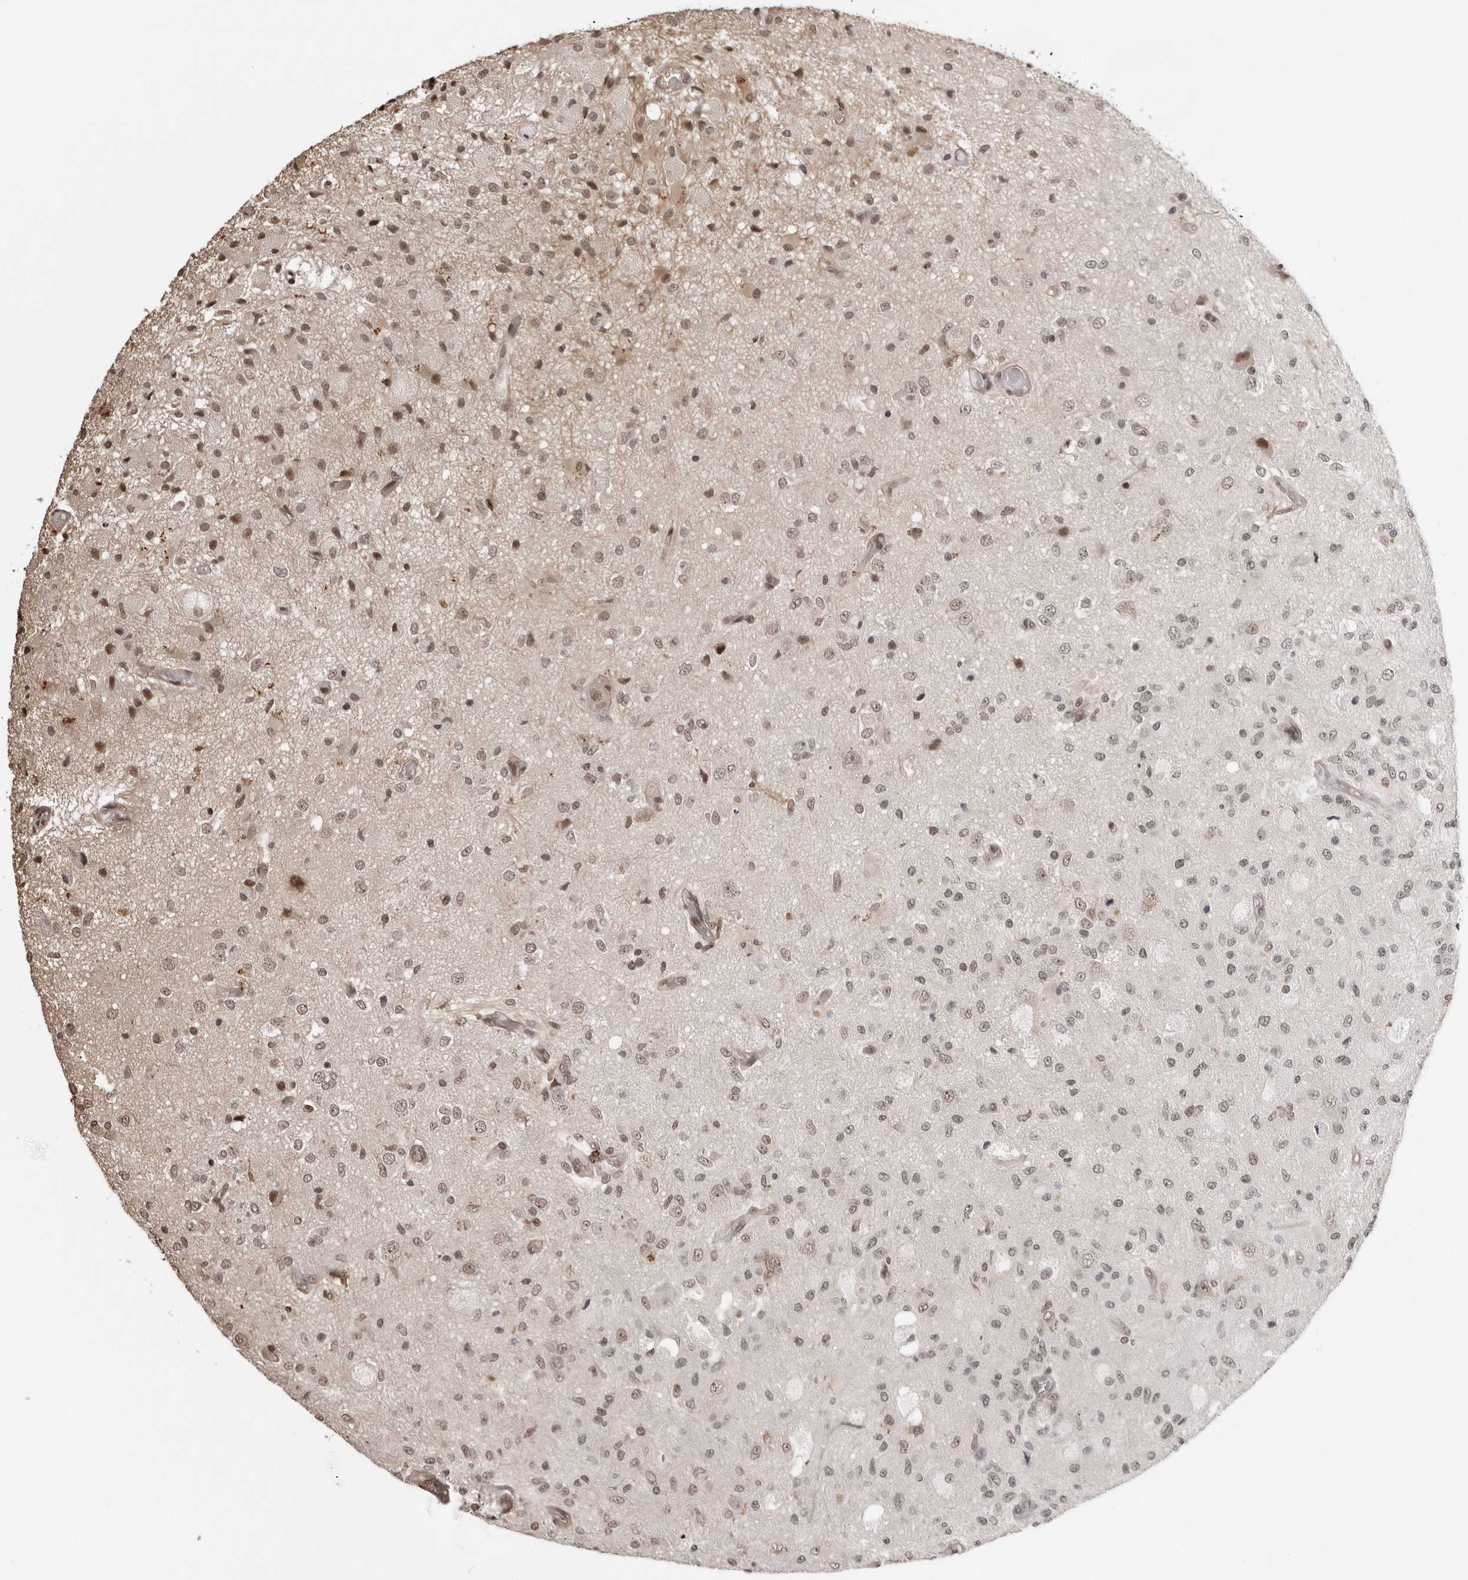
{"staining": {"intensity": "moderate", "quantity": "25%-75%", "location": "nuclear"}, "tissue": "glioma", "cell_type": "Tumor cells", "image_type": "cancer", "snomed": [{"axis": "morphology", "description": "Normal tissue, NOS"}, {"axis": "morphology", "description": "Glioma, malignant, High grade"}, {"axis": "topography", "description": "Cerebral cortex"}], "caption": "DAB immunohistochemical staining of human glioma displays moderate nuclear protein positivity in about 25%-75% of tumor cells. The staining is performed using DAB (3,3'-diaminobenzidine) brown chromogen to label protein expression. The nuclei are counter-stained blue using hematoxylin.", "gene": "SDE2", "patient": {"sex": "male", "age": 77}}